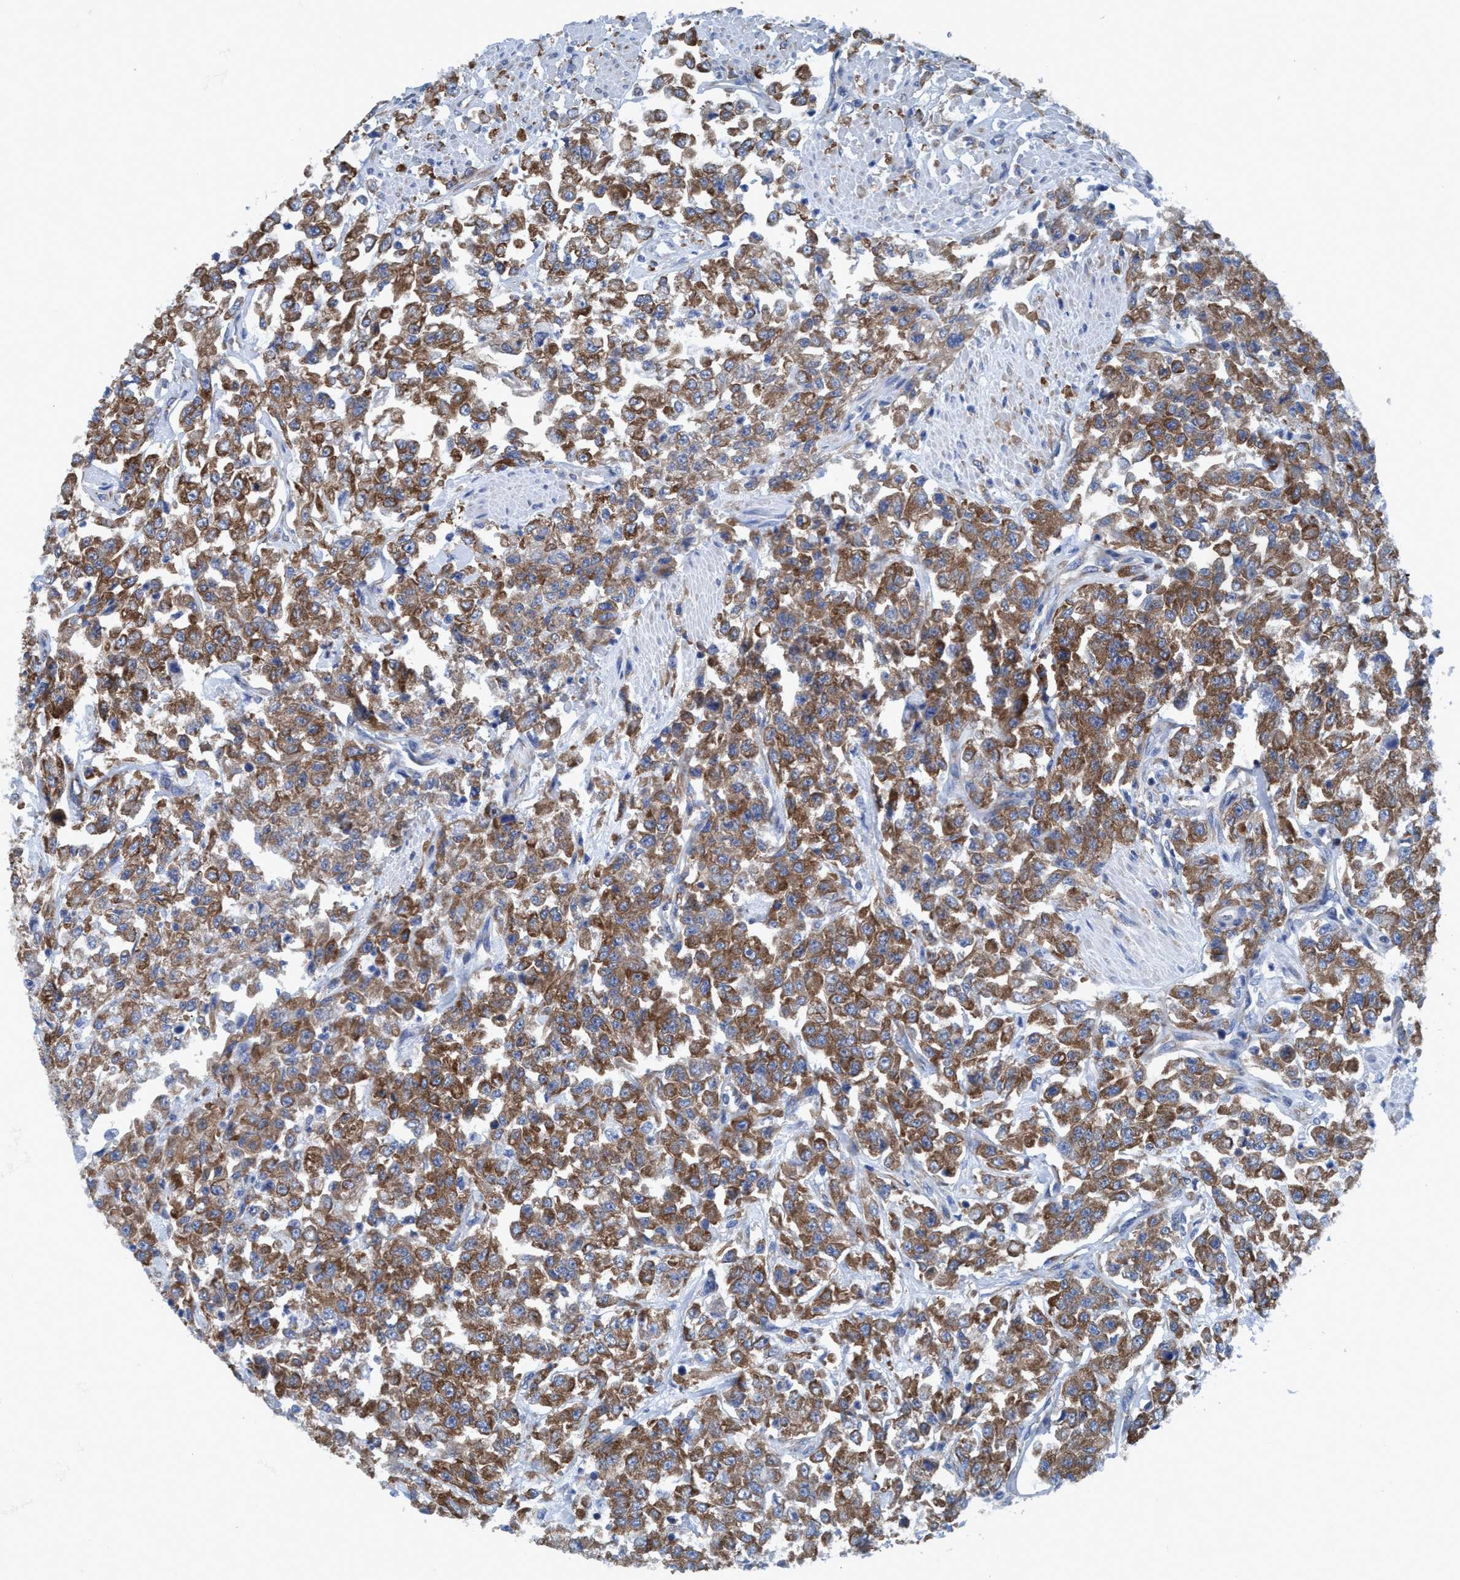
{"staining": {"intensity": "moderate", "quantity": ">75%", "location": "cytoplasmic/membranous"}, "tissue": "urothelial cancer", "cell_type": "Tumor cells", "image_type": "cancer", "snomed": [{"axis": "morphology", "description": "Urothelial carcinoma, High grade"}, {"axis": "topography", "description": "Urinary bladder"}], "caption": "Immunohistochemistry of urothelial carcinoma (high-grade) shows medium levels of moderate cytoplasmic/membranous expression in about >75% of tumor cells.", "gene": "NMT1", "patient": {"sex": "male", "age": 46}}